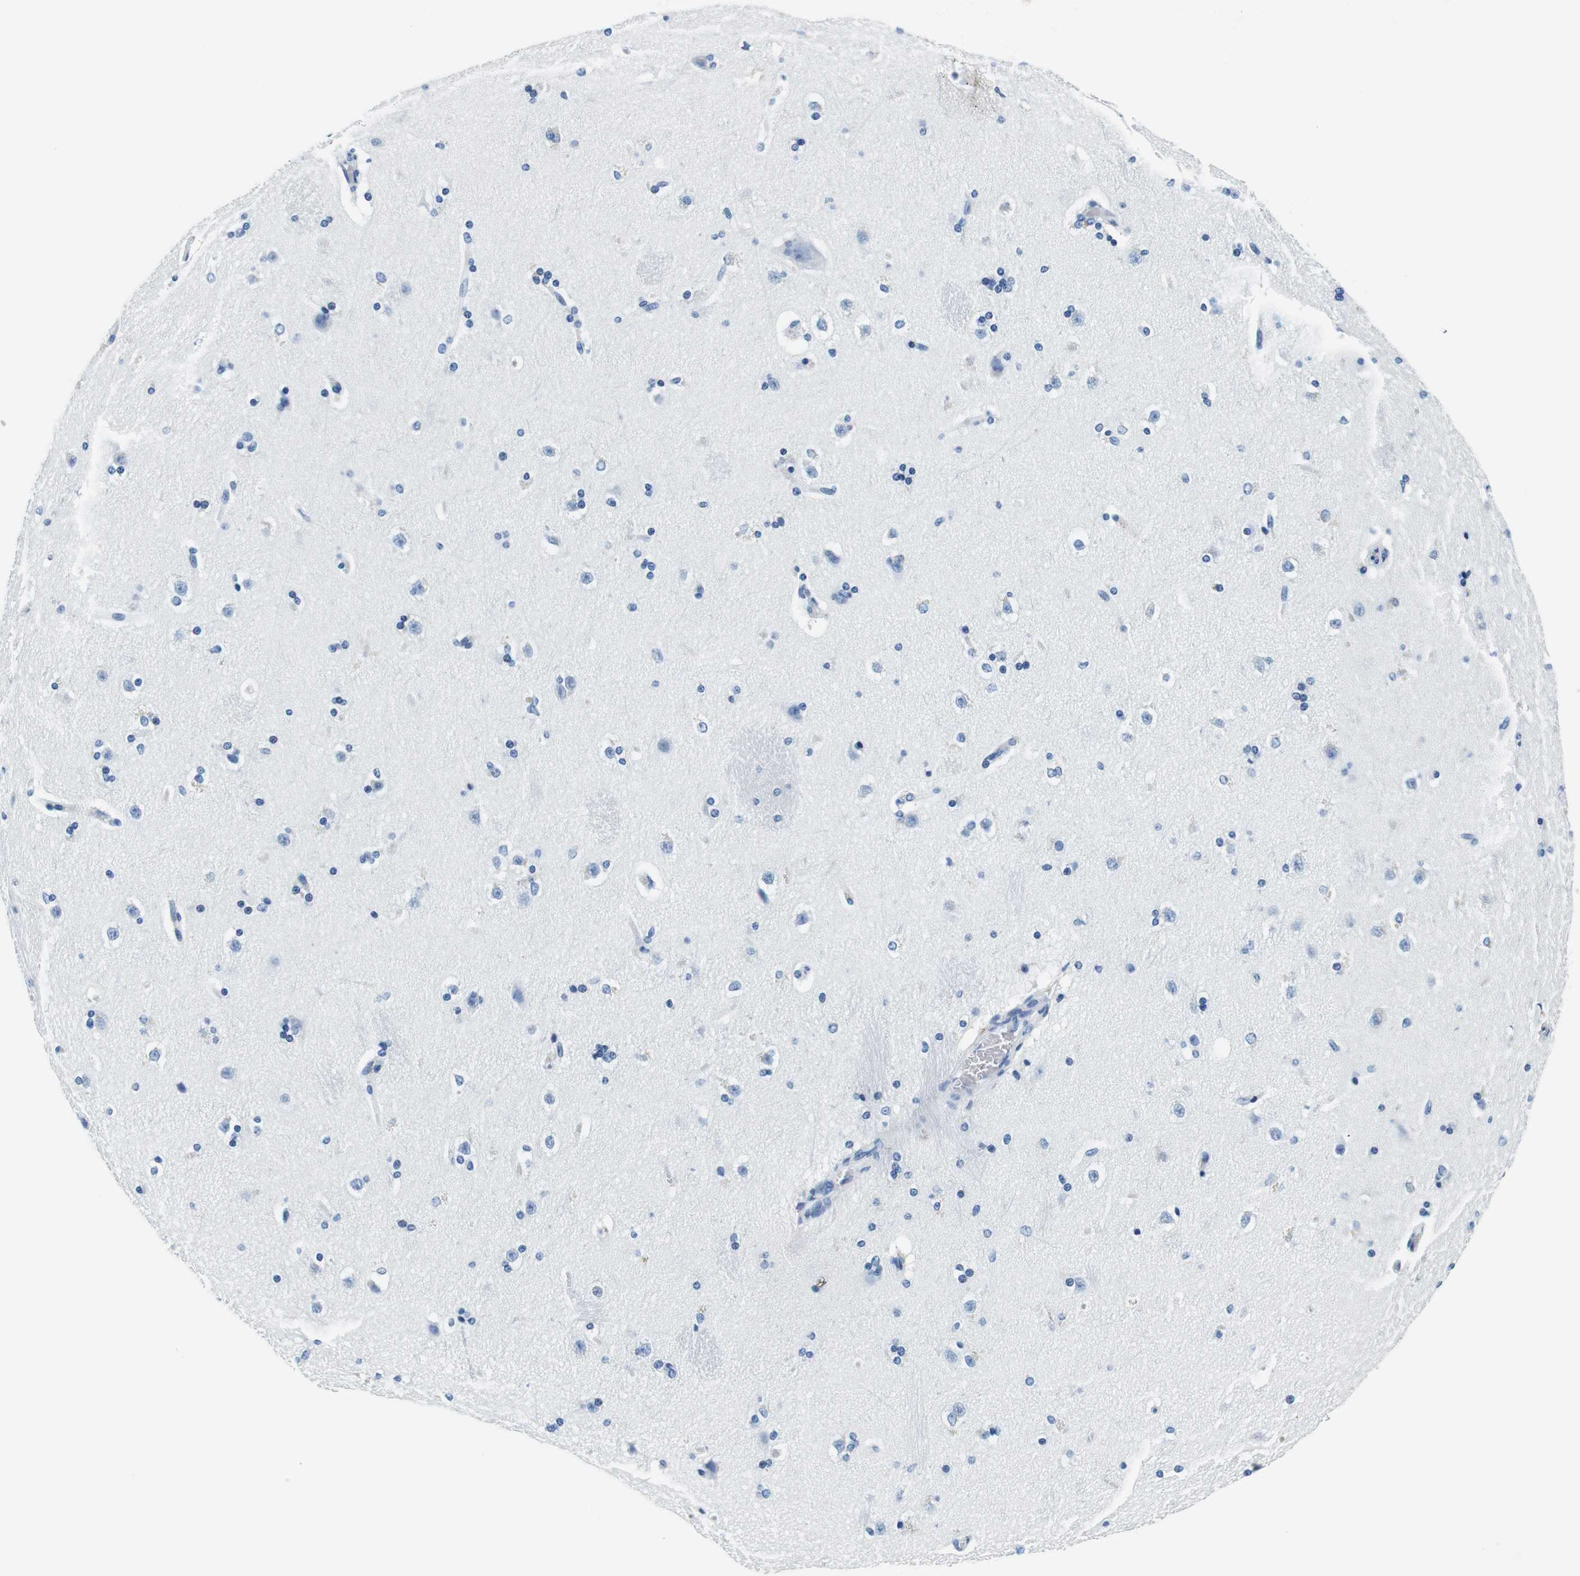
{"staining": {"intensity": "negative", "quantity": "none", "location": "none"}, "tissue": "caudate", "cell_type": "Glial cells", "image_type": "normal", "snomed": [{"axis": "morphology", "description": "Normal tissue, NOS"}, {"axis": "topography", "description": "Lateral ventricle wall"}], "caption": "DAB (3,3'-diaminobenzidine) immunohistochemical staining of unremarkable human caudate reveals no significant staining in glial cells.", "gene": "HLA", "patient": {"sex": "female", "age": 19}}